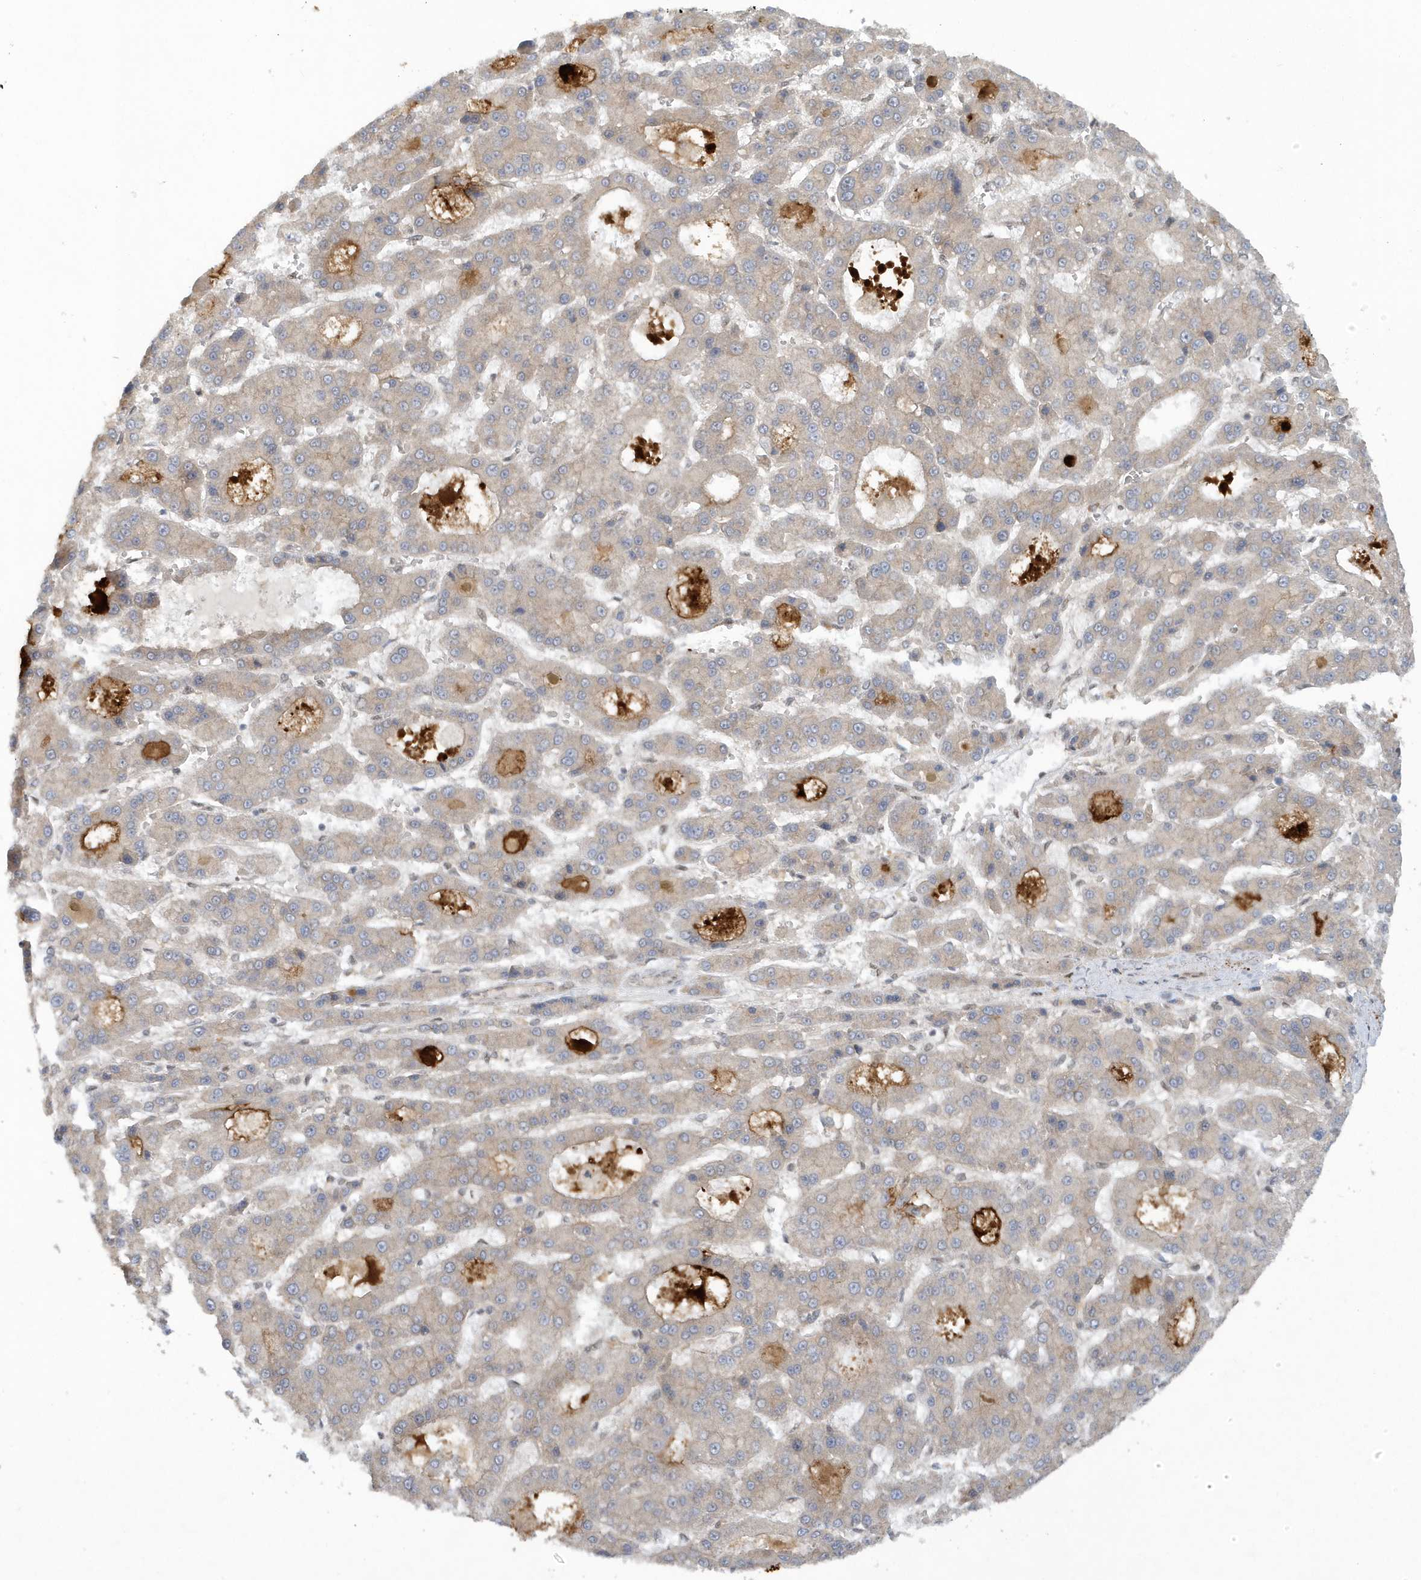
{"staining": {"intensity": "weak", "quantity": "<25%", "location": "cytoplasmic/membranous"}, "tissue": "liver cancer", "cell_type": "Tumor cells", "image_type": "cancer", "snomed": [{"axis": "morphology", "description": "Carcinoma, Hepatocellular, NOS"}, {"axis": "topography", "description": "Liver"}], "caption": "There is no significant staining in tumor cells of liver cancer.", "gene": "ATG4A", "patient": {"sex": "male", "age": 70}}